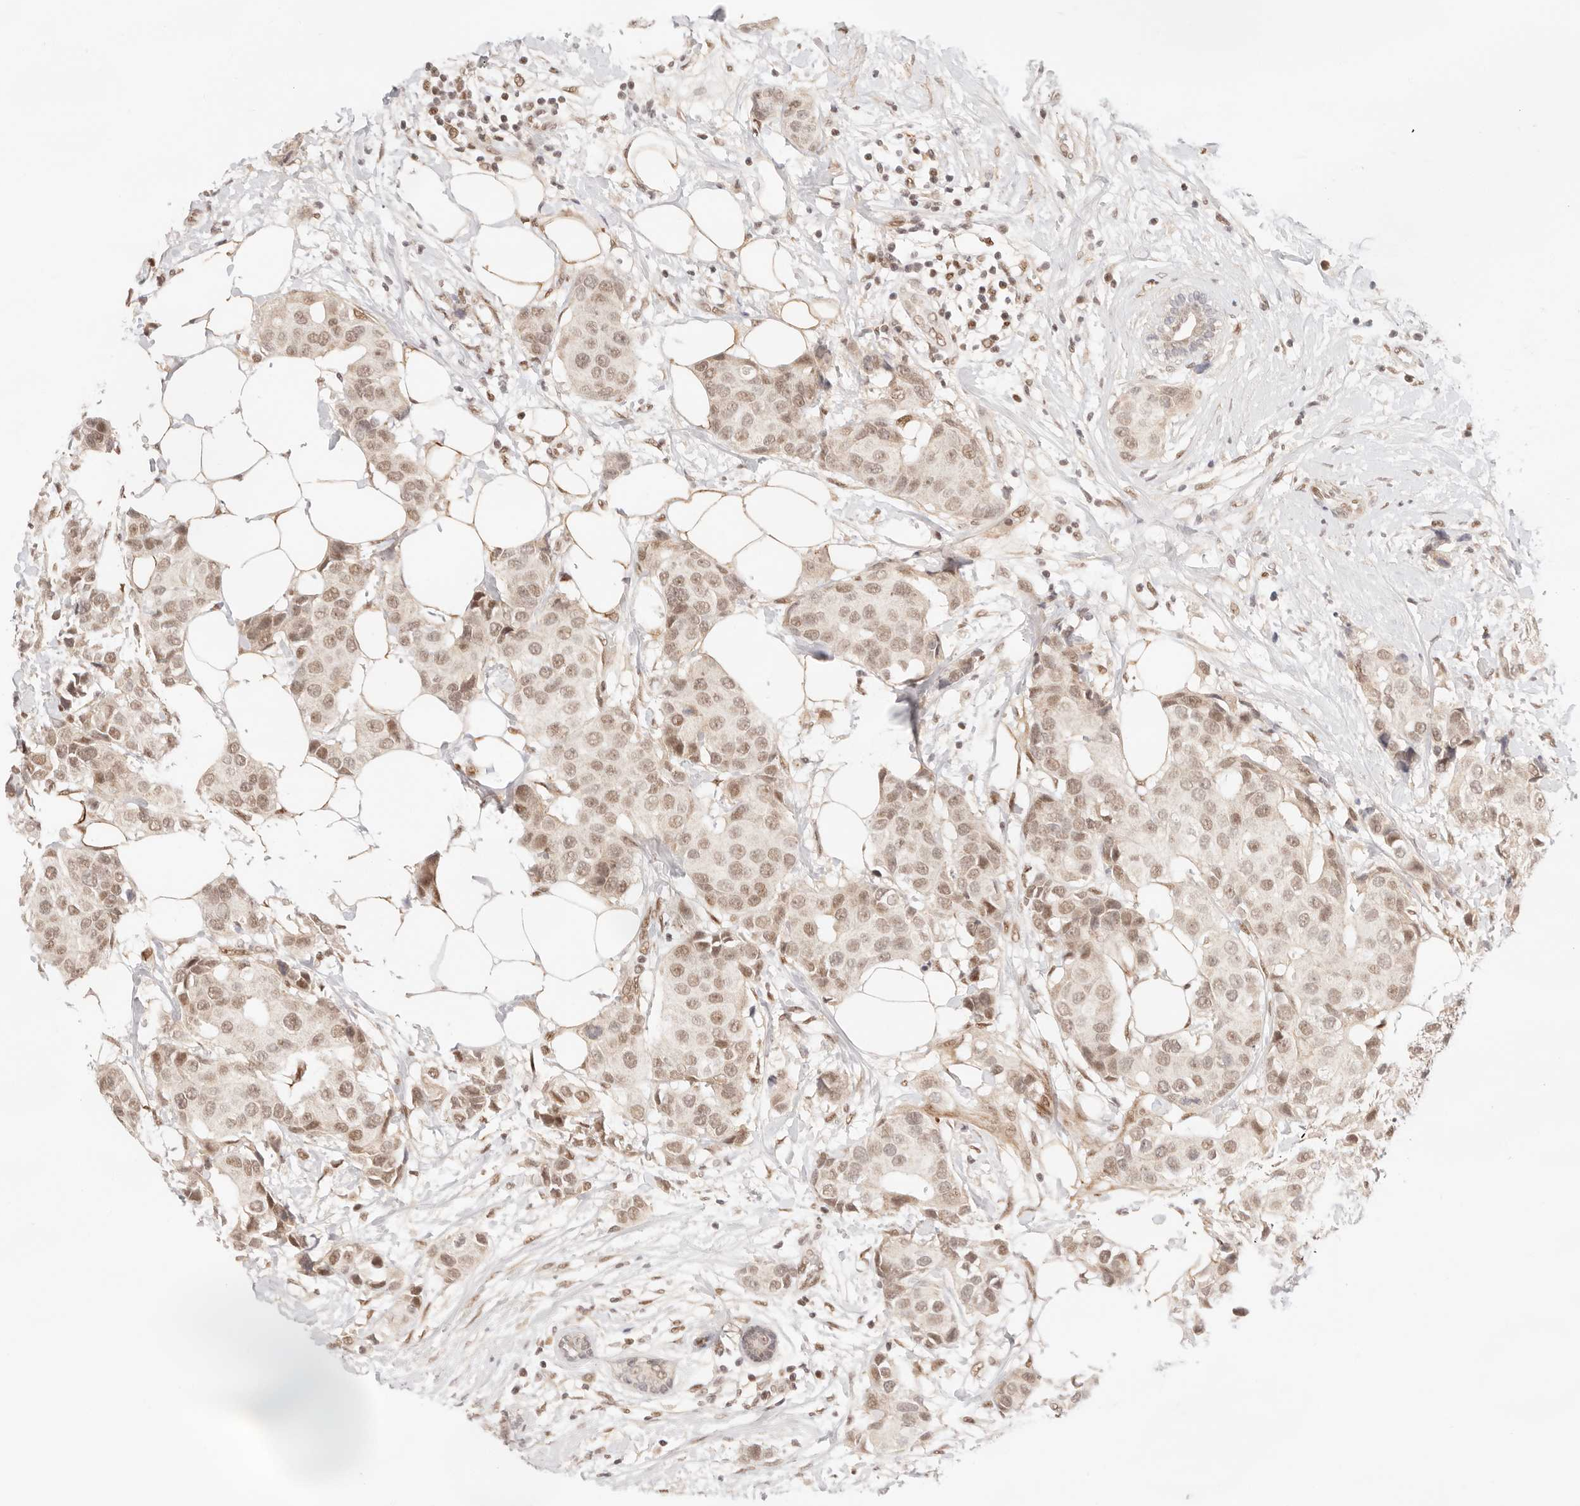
{"staining": {"intensity": "moderate", "quantity": ">75%", "location": "nuclear"}, "tissue": "breast cancer", "cell_type": "Tumor cells", "image_type": "cancer", "snomed": [{"axis": "morphology", "description": "Normal tissue, NOS"}, {"axis": "morphology", "description": "Duct carcinoma"}, {"axis": "topography", "description": "Breast"}], "caption": "Breast cancer stained with DAB (3,3'-diaminobenzidine) immunohistochemistry (IHC) demonstrates medium levels of moderate nuclear positivity in about >75% of tumor cells. Nuclei are stained in blue.", "gene": "GTF2E2", "patient": {"sex": "female", "age": 39}}